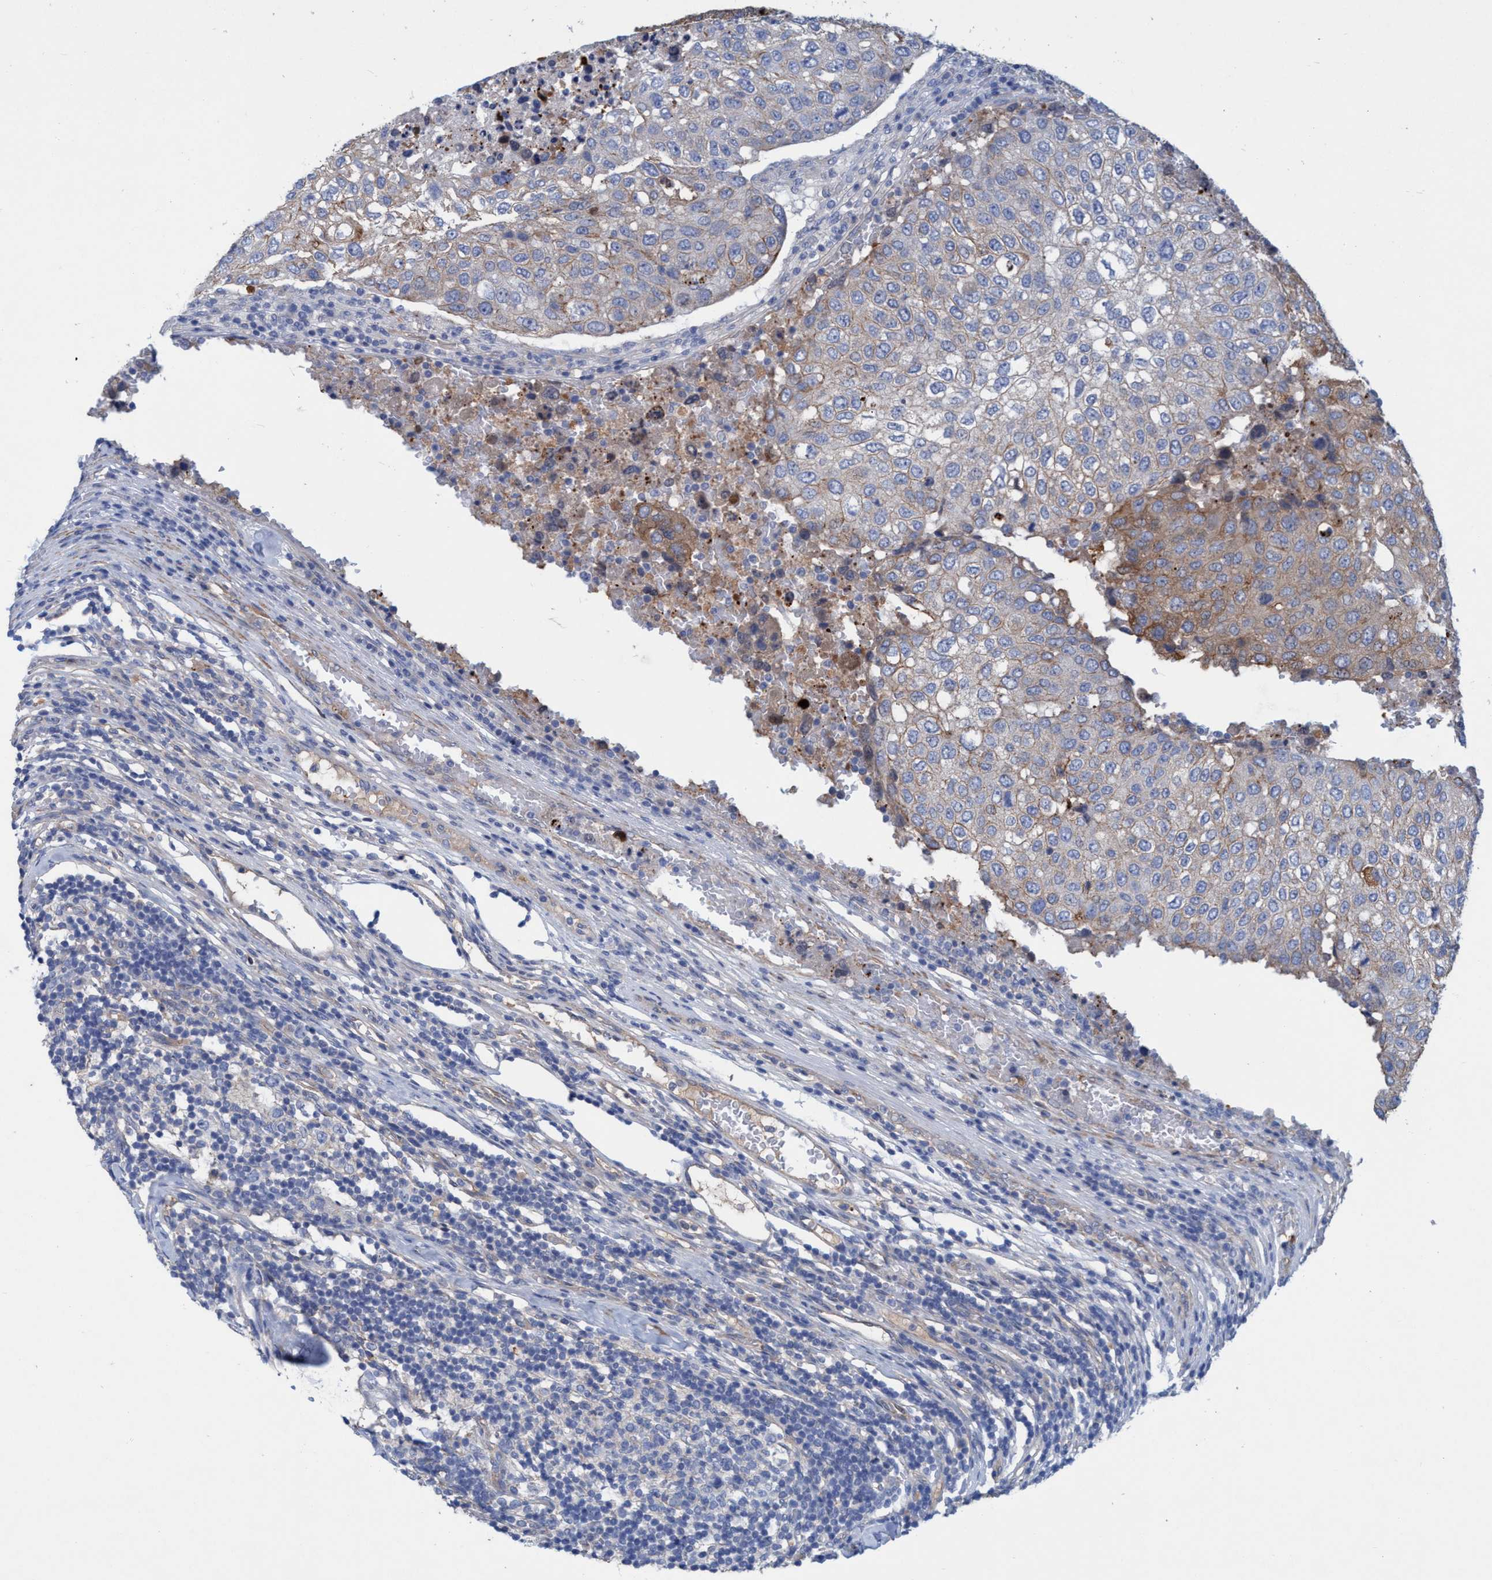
{"staining": {"intensity": "moderate", "quantity": "<25%", "location": "cytoplasmic/membranous"}, "tissue": "urothelial cancer", "cell_type": "Tumor cells", "image_type": "cancer", "snomed": [{"axis": "morphology", "description": "Urothelial carcinoma, High grade"}, {"axis": "topography", "description": "Lymph node"}, {"axis": "topography", "description": "Urinary bladder"}], "caption": "High-power microscopy captured an immunohistochemistry (IHC) photomicrograph of urothelial carcinoma (high-grade), revealing moderate cytoplasmic/membranous expression in about <25% of tumor cells. Ihc stains the protein of interest in brown and the nuclei are stained blue.", "gene": "GULP1", "patient": {"sex": "male", "age": 51}}